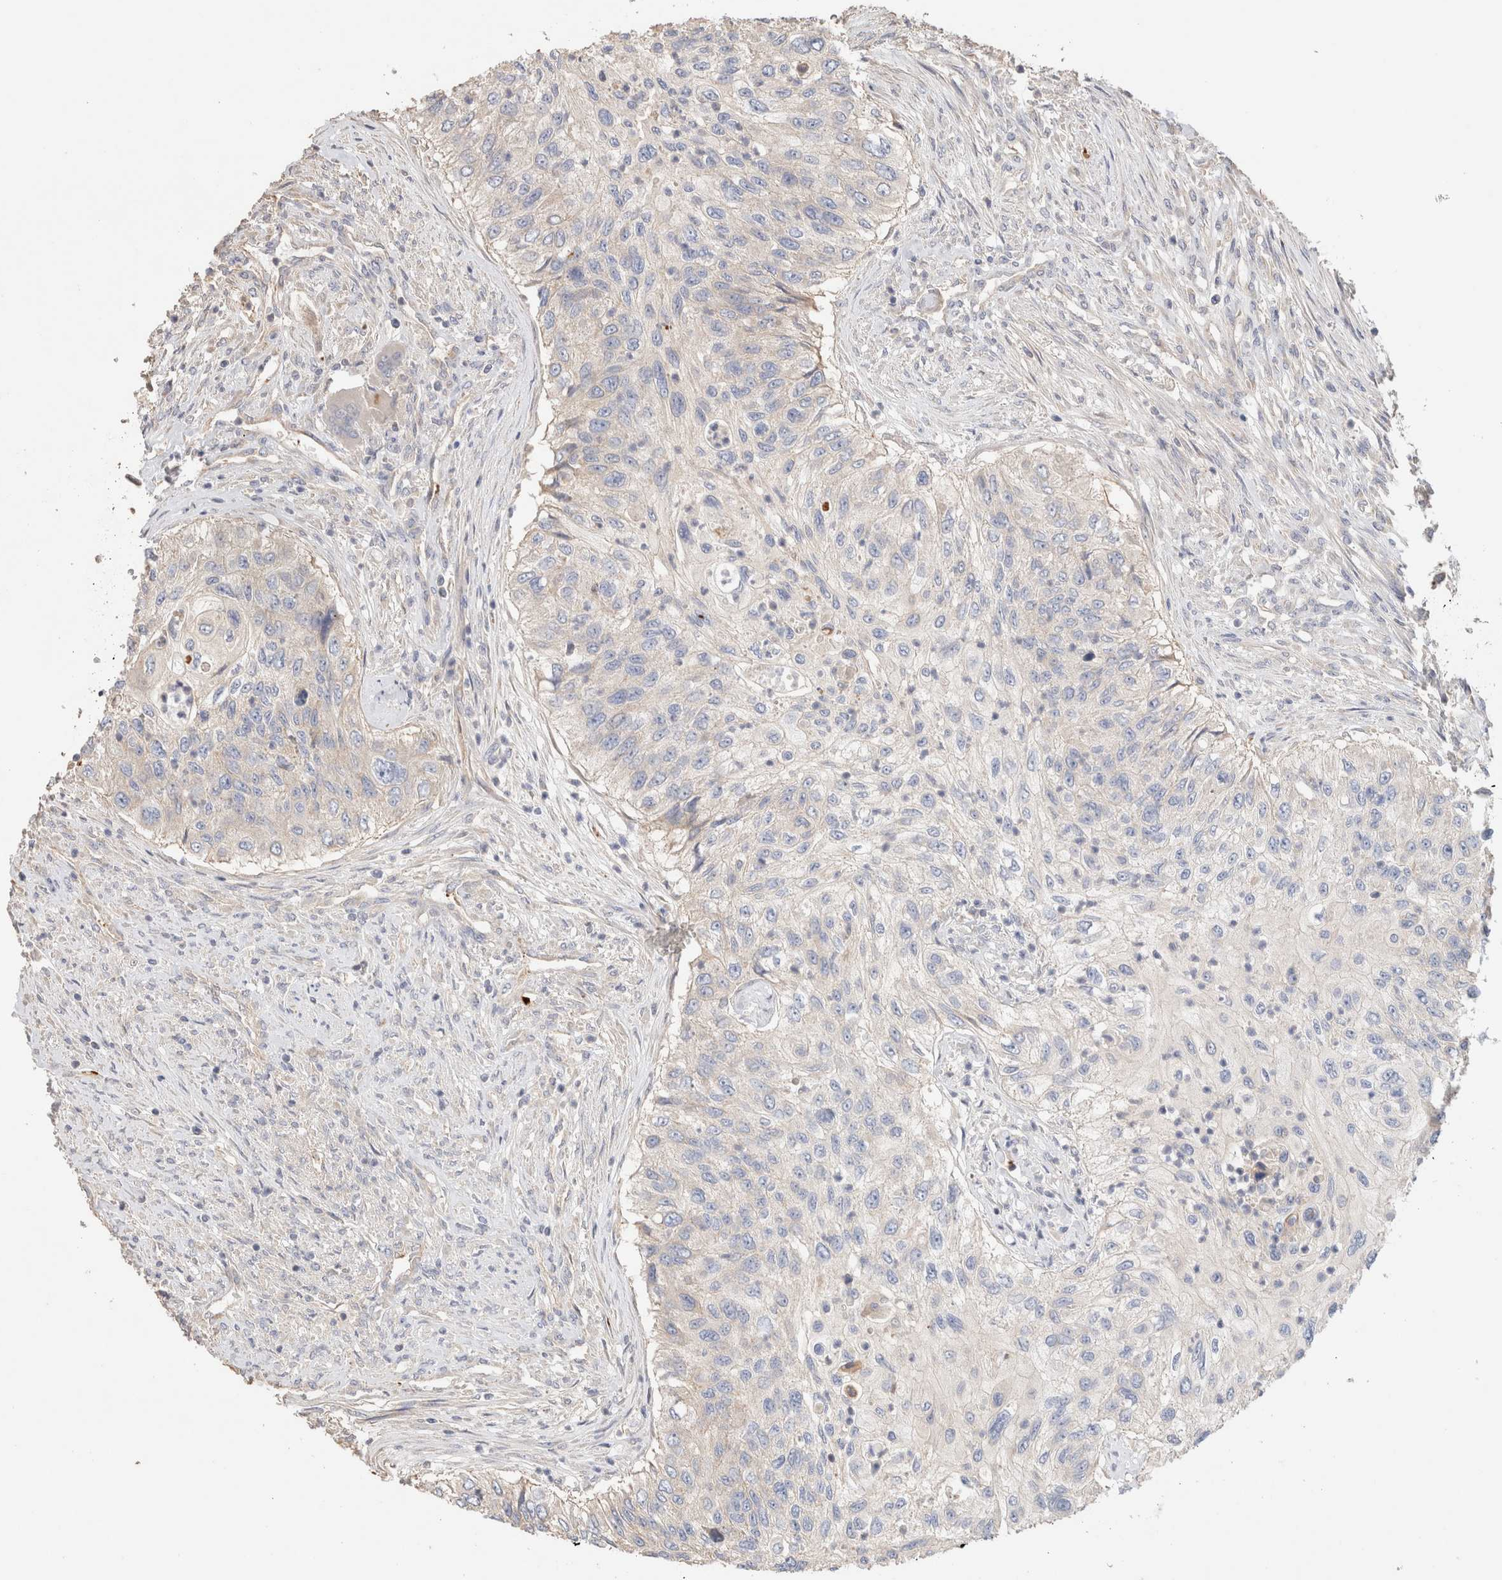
{"staining": {"intensity": "negative", "quantity": "none", "location": "none"}, "tissue": "urothelial cancer", "cell_type": "Tumor cells", "image_type": "cancer", "snomed": [{"axis": "morphology", "description": "Urothelial carcinoma, High grade"}, {"axis": "topography", "description": "Urinary bladder"}], "caption": "Immunohistochemistry of high-grade urothelial carcinoma reveals no staining in tumor cells.", "gene": "PROS1", "patient": {"sex": "female", "age": 60}}